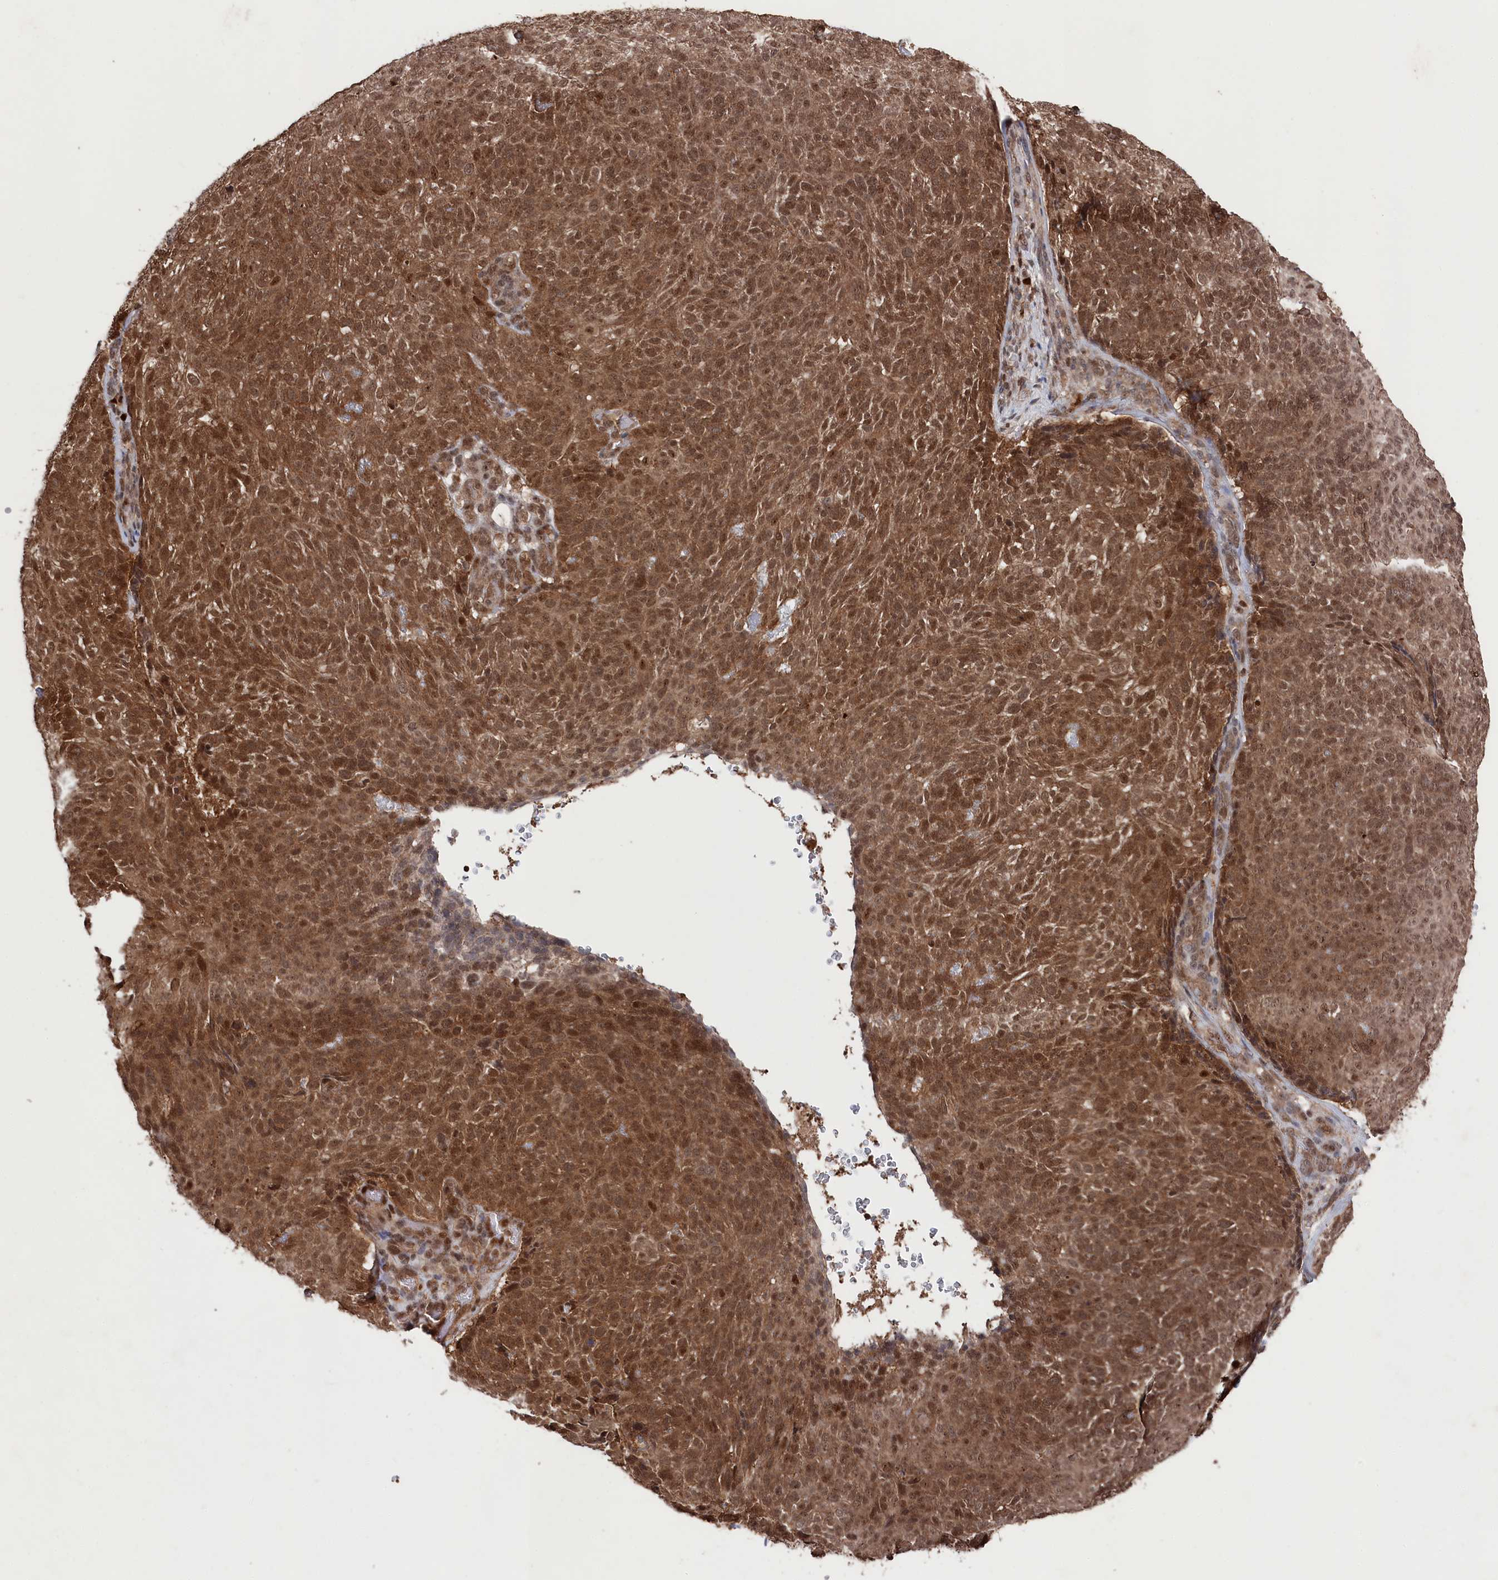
{"staining": {"intensity": "strong", "quantity": ">75%", "location": "cytoplasmic/membranous,nuclear"}, "tissue": "skin cancer", "cell_type": "Tumor cells", "image_type": "cancer", "snomed": [{"axis": "morphology", "description": "Basal cell carcinoma"}, {"axis": "topography", "description": "Skin"}], "caption": "A high-resolution micrograph shows IHC staining of skin cancer, which exhibits strong cytoplasmic/membranous and nuclear expression in about >75% of tumor cells. The staining was performed using DAB (3,3'-diaminobenzidine), with brown indicating positive protein expression. Nuclei are stained blue with hematoxylin.", "gene": "BORCS7", "patient": {"sex": "male", "age": 85}}